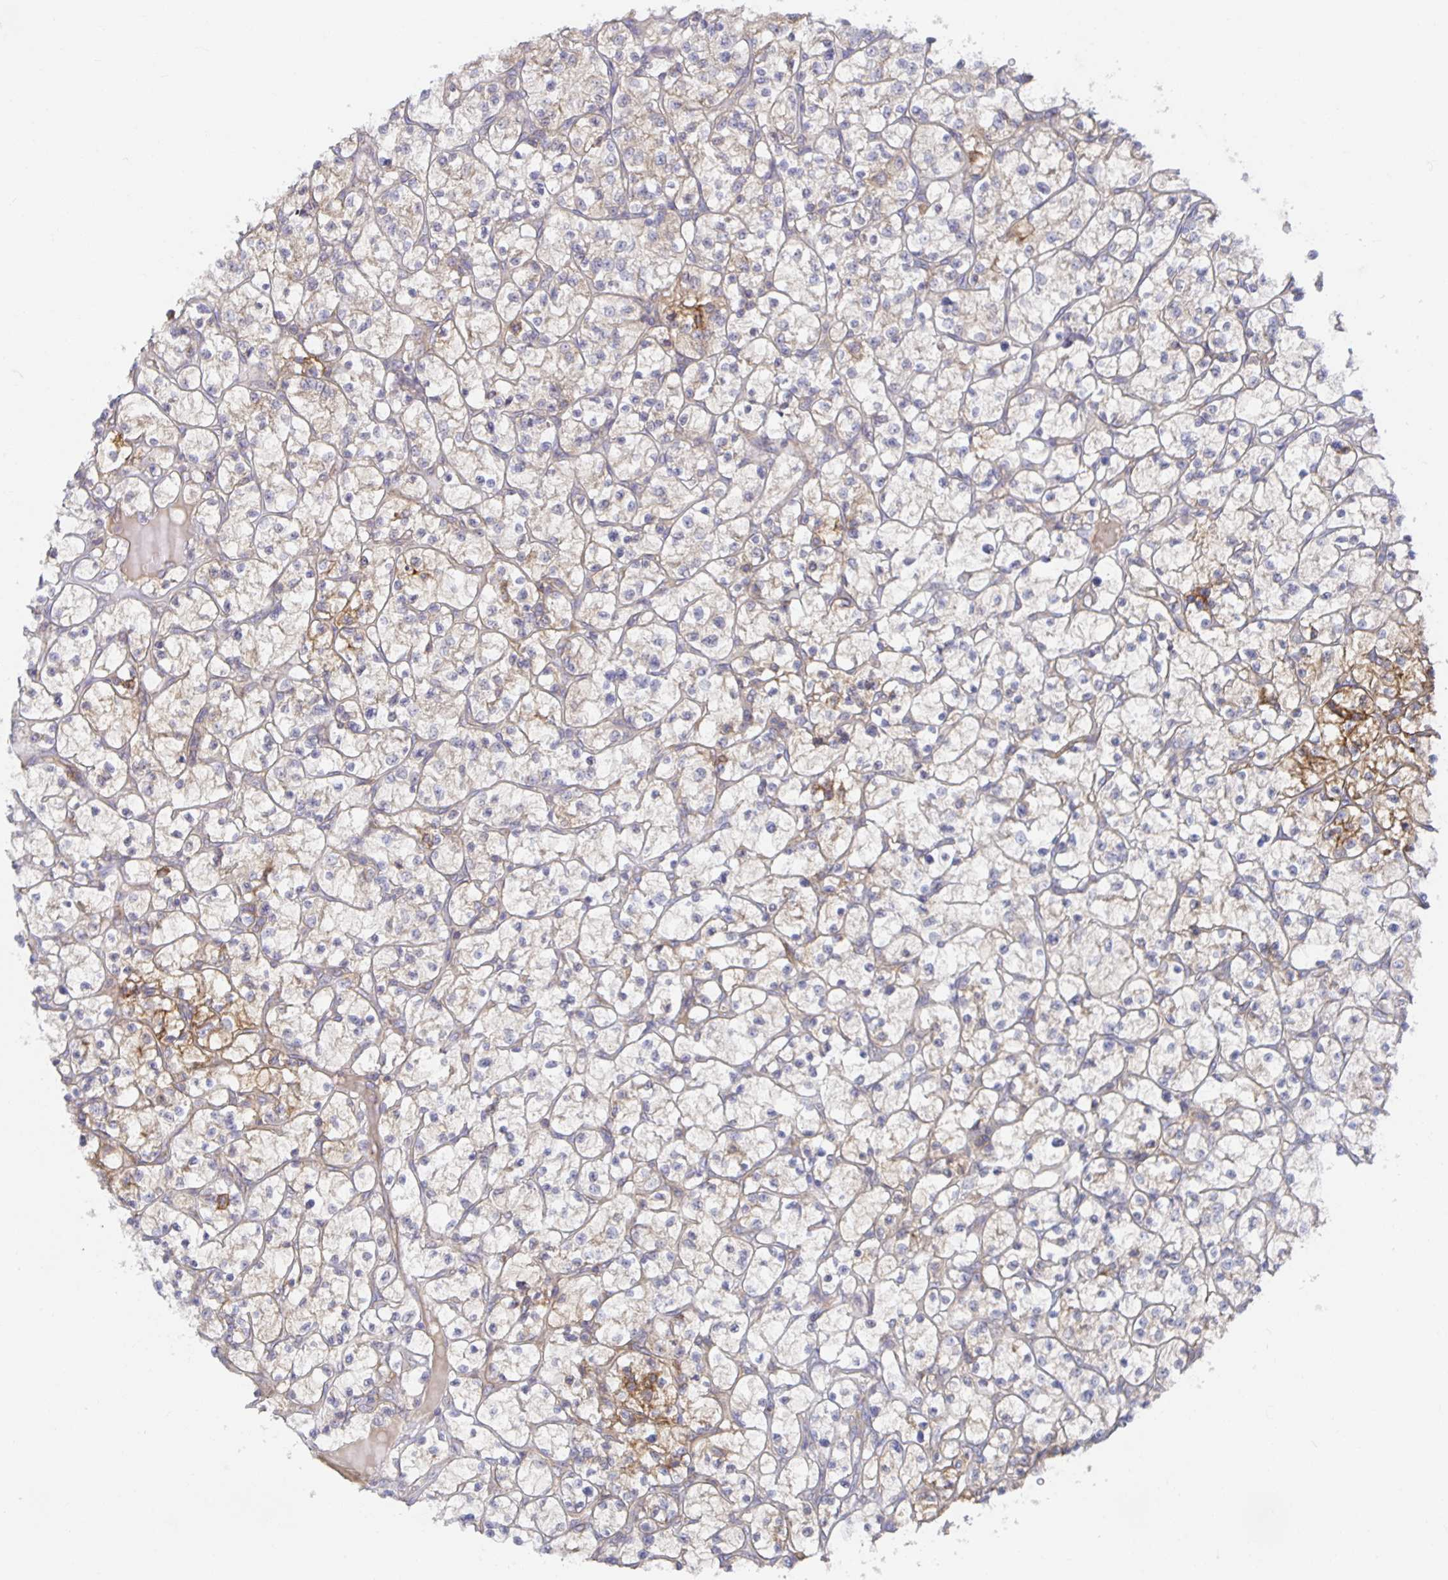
{"staining": {"intensity": "moderate", "quantity": "<25%", "location": "cytoplasmic/membranous"}, "tissue": "renal cancer", "cell_type": "Tumor cells", "image_type": "cancer", "snomed": [{"axis": "morphology", "description": "Adenocarcinoma, NOS"}, {"axis": "topography", "description": "Kidney"}], "caption": "Immunohistochemistry (IHC) of human renal adenocarcinoma displays low levels of moderate cytoplasmic/membranous staining in about <25% of tumor cells. (Stains: DAB (3,3'-diaminobenzidine) in brown, nuclei in blue, Microscopy: brightfield microscopy at high magnification).", "gene": "BAD", "patient": {"sex": "female", "age": 64}}